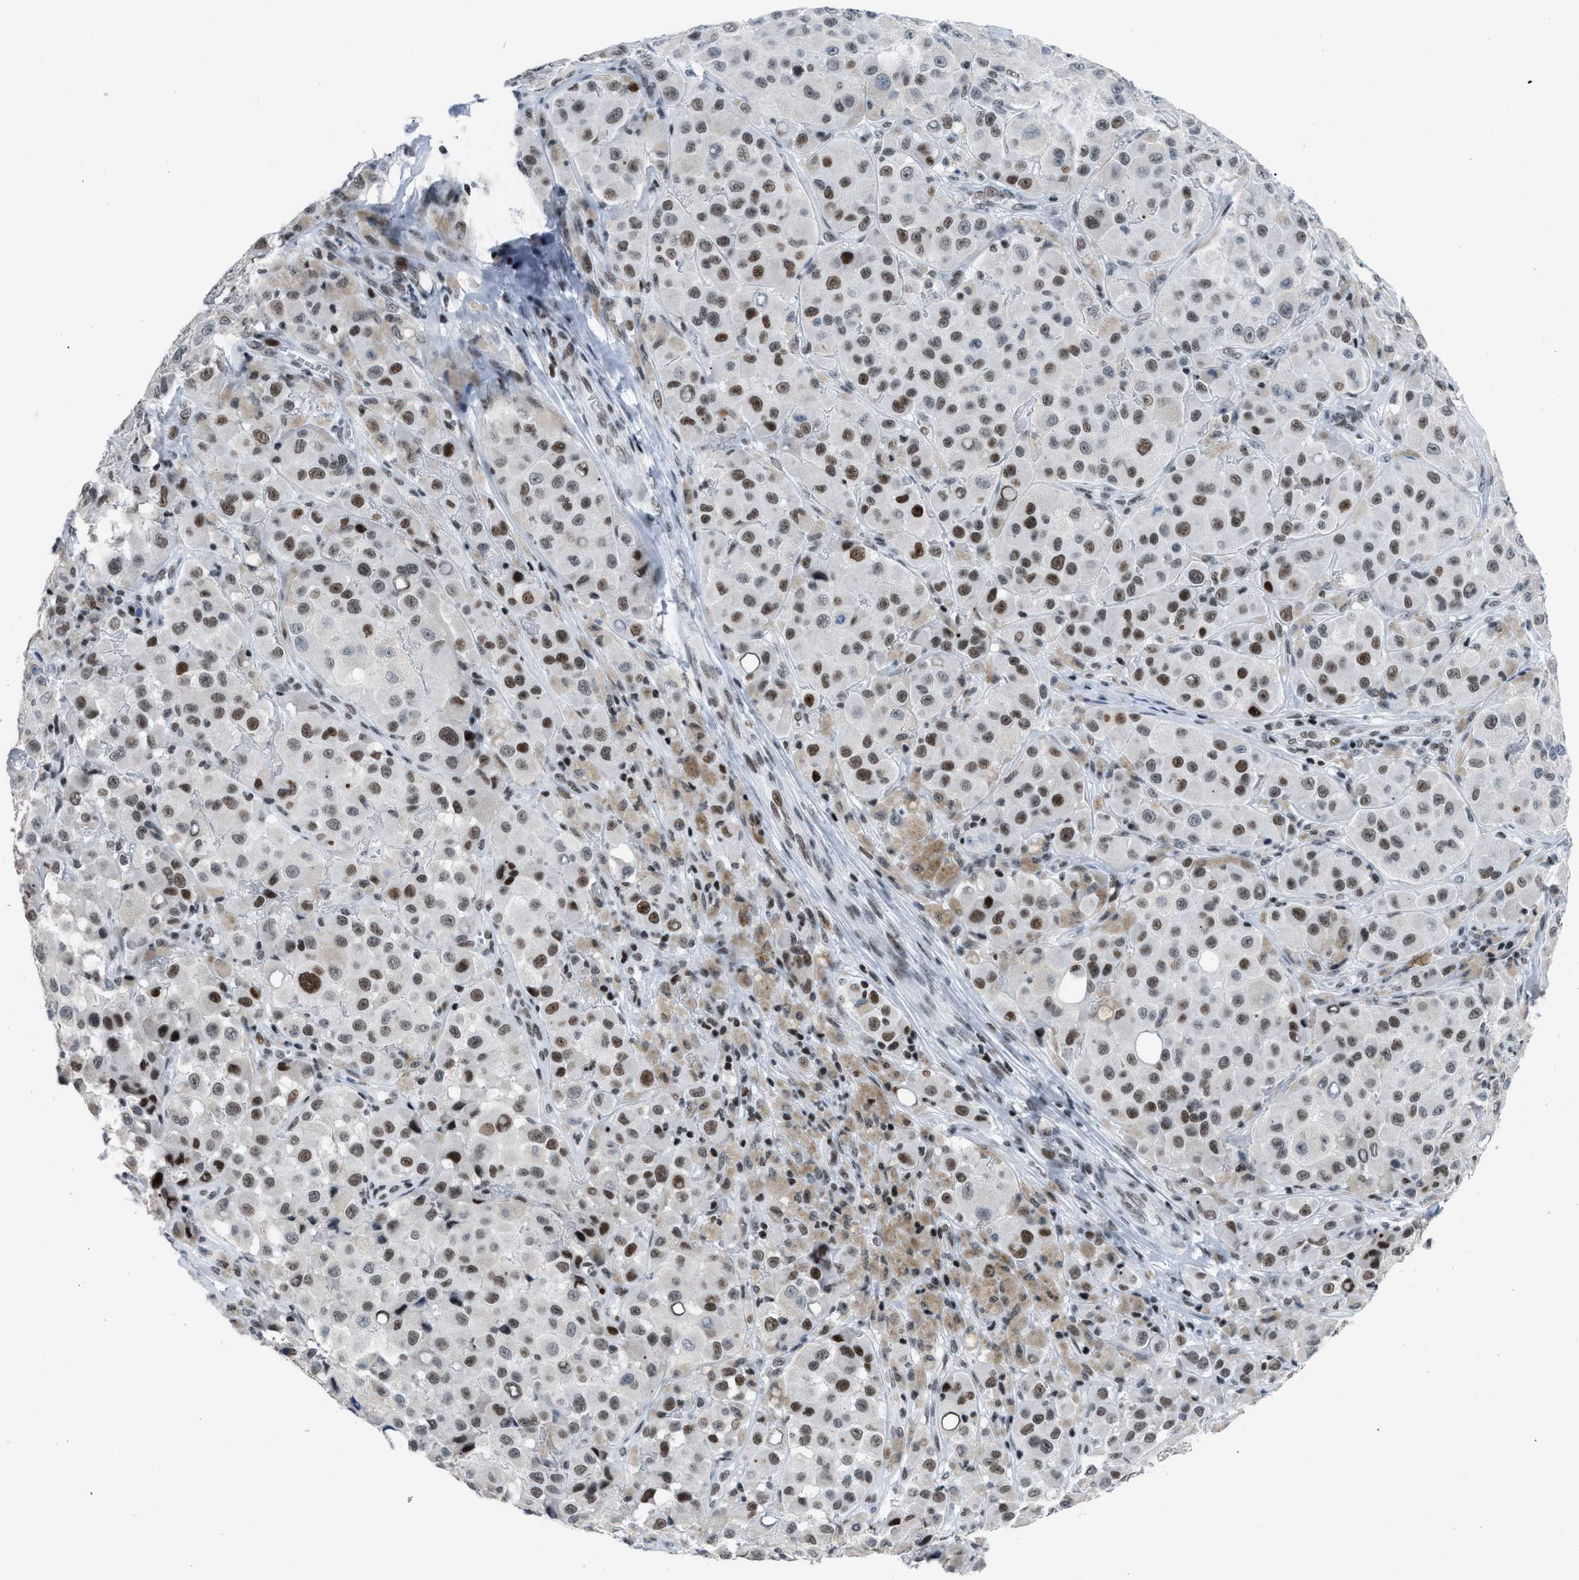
{"staining": {"intensity": "moderate", "quantity": ">75%", "location": "nuclear"}, "tissue": "melanoma", "cell_type": "Tumor cells", "image_type": "cancer", "snomed": [{"axis": "morphology", "description": "Malignant melanoma, NOS"}, {"axis": "topography", "description": "Skin"}], "caption": "The histopathology image exhibits immunohistochemical staining of melanoma. There is moderate nuclear expression is identified in about >75% of tumor cells.", "gene": "TERF2IP", "patient": {"sex": "male", "age": 84}}